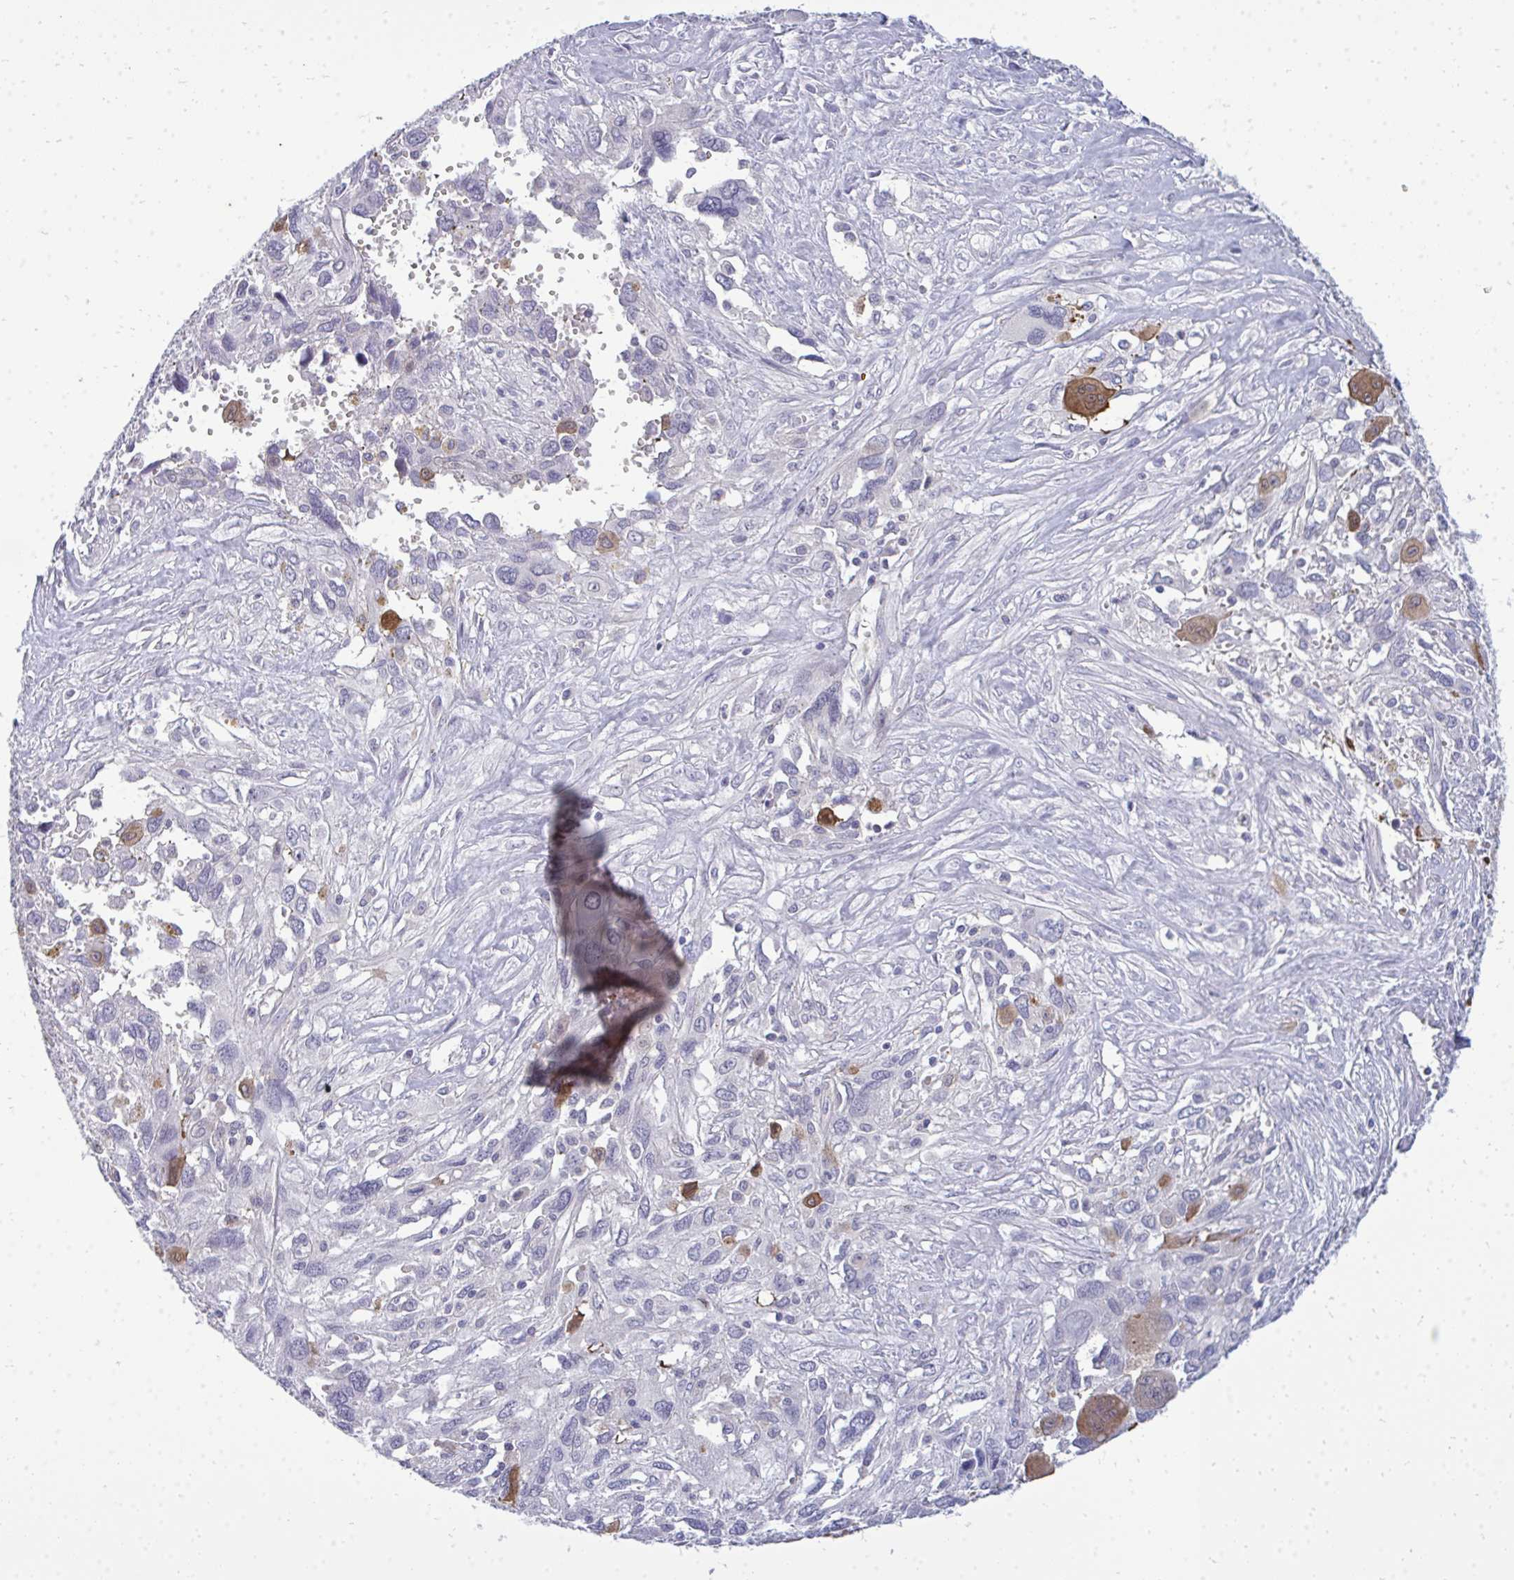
{"staining": {"intensity": "negative", "quantity": "none", "location": "none"}, "tissue": "pancreatic cancer", "cell_type": "Tumor cells", "image_type": "cancer", "snomed": [{"axis": "morphology", "description": "Adenocarcinoma, NOS"}, {"axis": "topography", "description": "Pancreas"}], "caption": "DAB immunohistochemical staining of human pancreatic adenocarcinoma demonstrates no significant expression in tumor cells.", "gene": "ACSL5", "patient": {"sex": "female", "age": 47}}